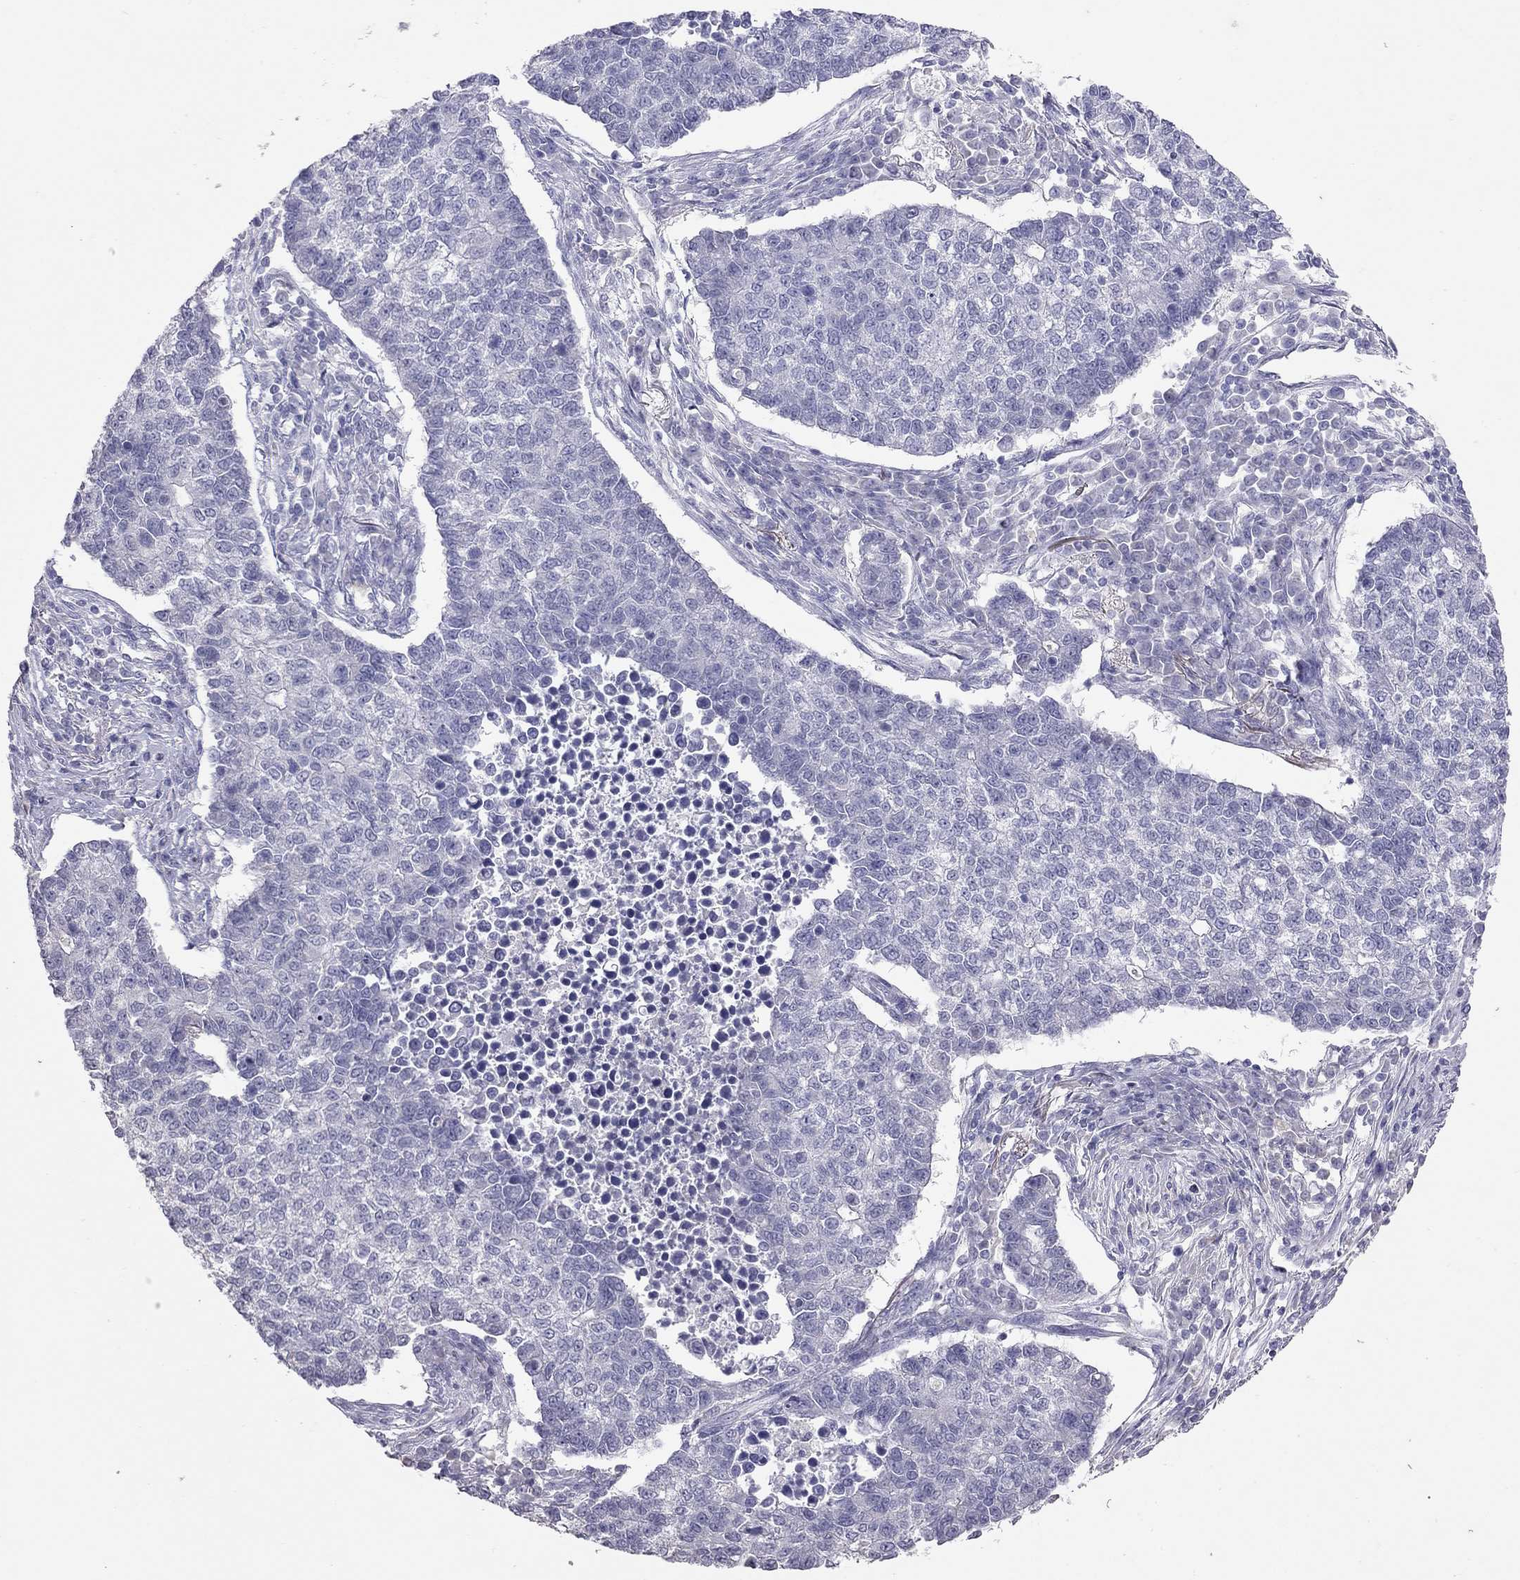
{"staining": {"intensity": "negative", "quantity": "none", "location": "none"}, "tissue": "lung cancer", "cell_type": "Tumor cells", "image_type": "cancer", "snomed": [{"axis": "morphology", "description": "Adenocarcinoma, NOS"}, {"axis": "topography", "description": "Lung"}], "caption": "Adenocarcinoma (lung) was stained to show a protein in brown. There is no significant expression in tumor cells.", "gene": "PSMB11", "patient": {"sex": "male", "age": 57}}